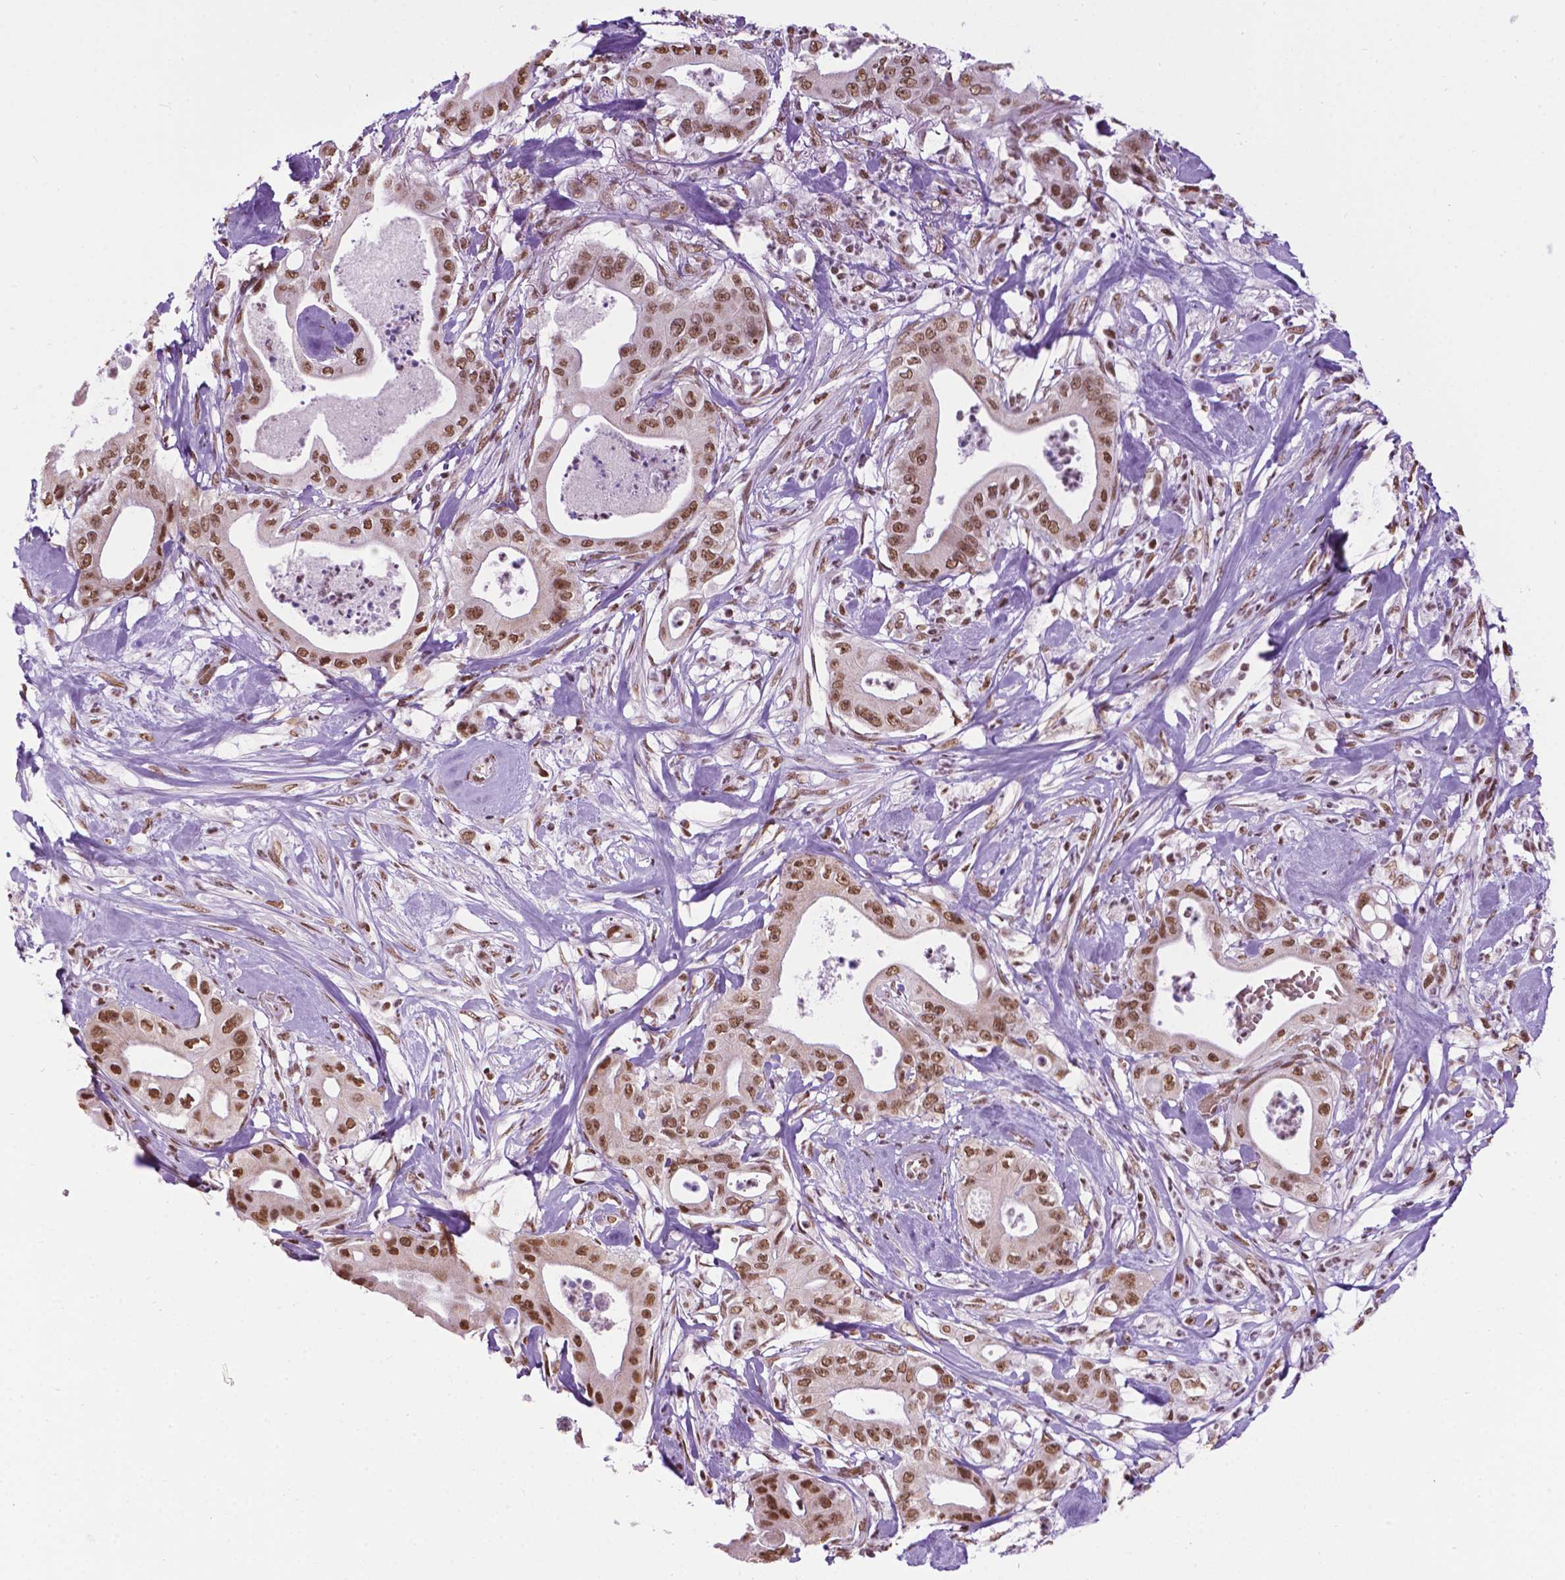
{"staining": {"intensity": "moderate", "quantity": ">75%", "location": "nuclear"}, "tissue": "pancreatic cancer", "cell_type": "Tumor cells", "image_type": "cancer", "snomed": [{"axis": "morphology", "description": "Adenocarcinoma, NOS"}, {"axis": "topography", "description": "Pancreas"}], "caption": "Immunohistochemistry micrograph of neoplastic tissue: human adenocarcinoma (pancreatic) stained using immunohistochemistry exhibits medium levels of moderate protein expression localized specifically in the nuclear of tumor cells, appearing as a nuclear brown color.", "gene": "COL23A1", "patient": {"sex": "male", "age": 71}}